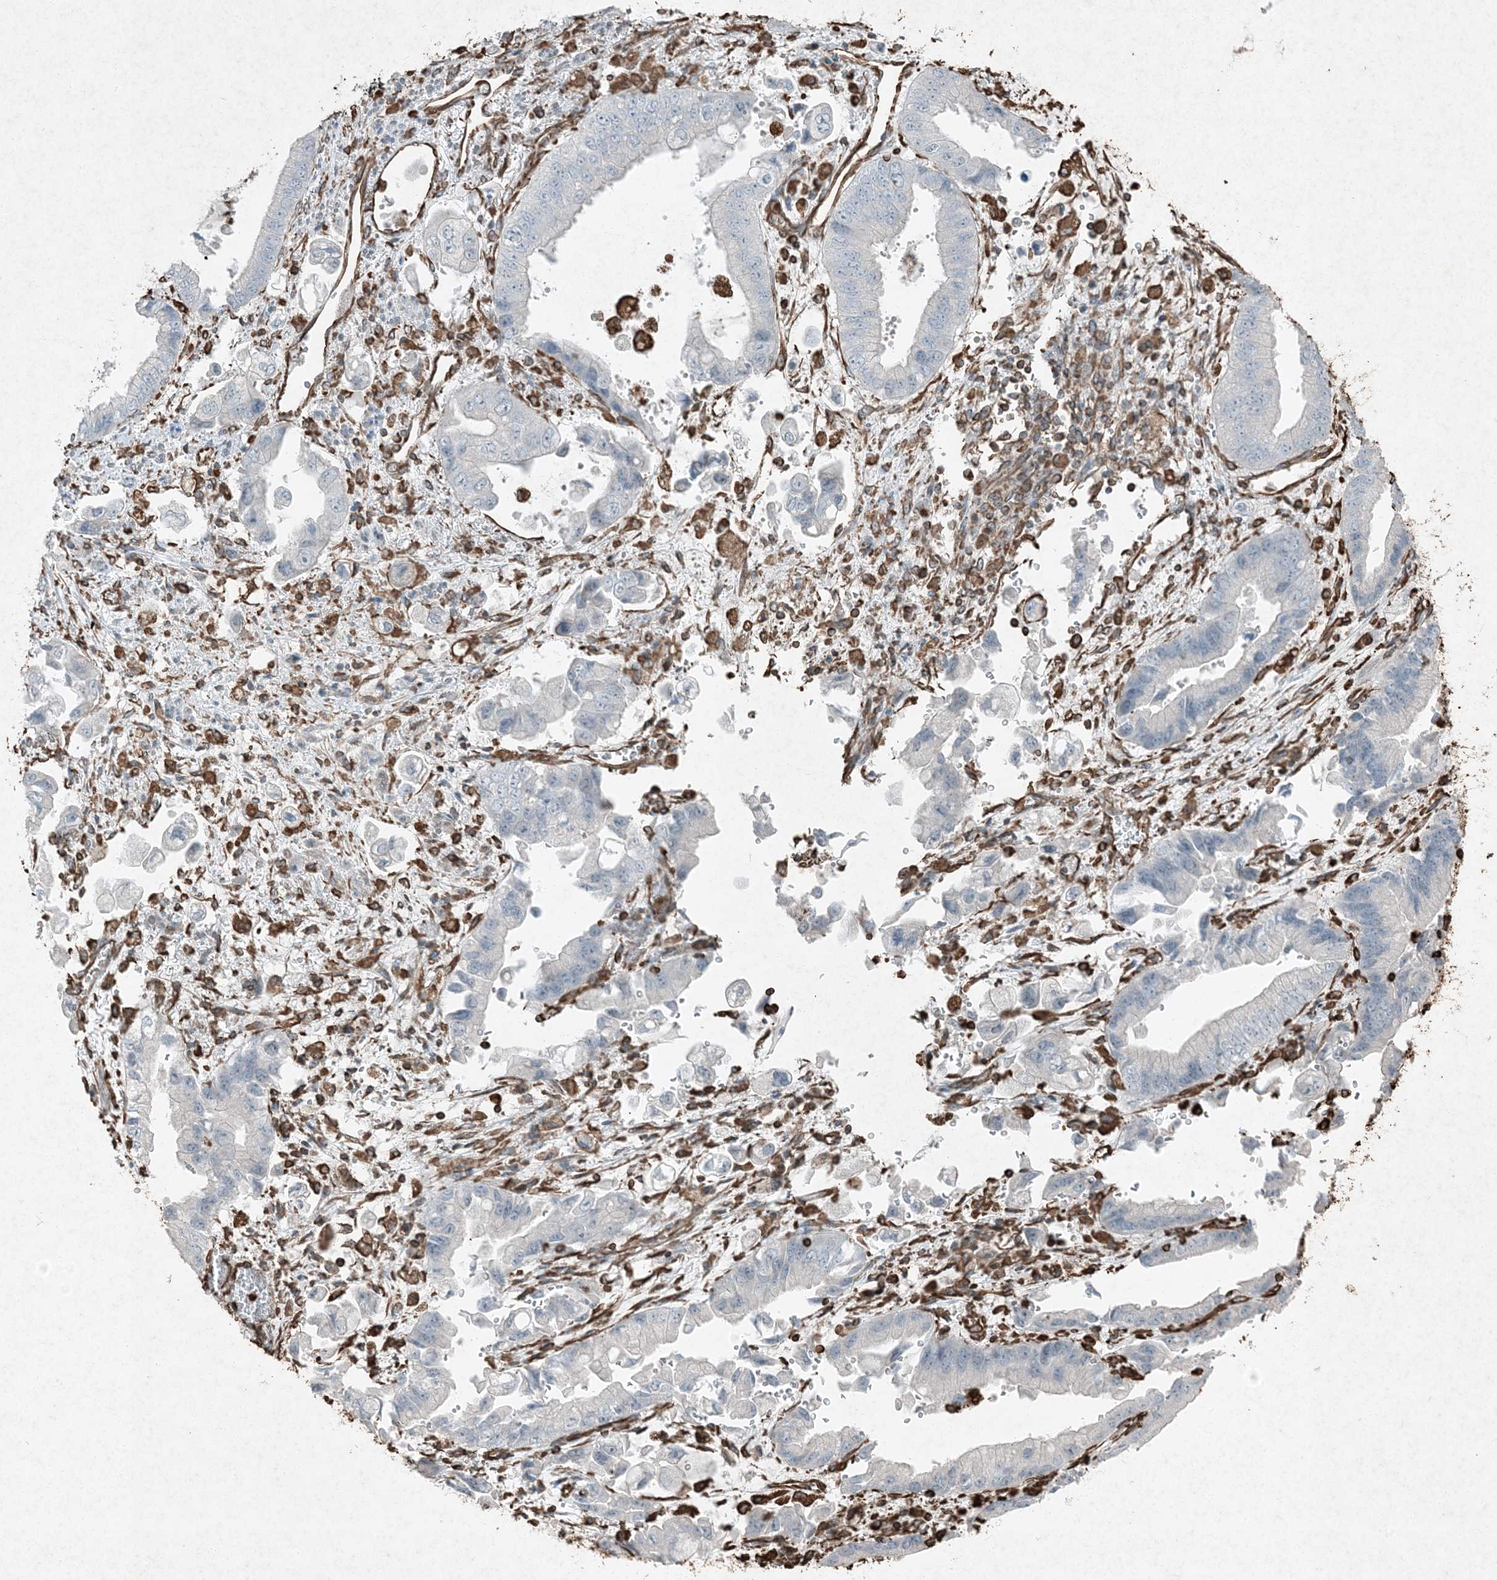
{"staining": {"intensity": "negative", "quantity": "none", "location": "none"}, "tissue": "stomach cancer", "cell_type": "Tumor cells", "image_type": "cancer", "snomed": [{"axis": "morphology", "description": "Adenocarcinoma, NOS"}, {"axis": "topography", "description": "Stomach"}], "caption": "Immunohistochemical staining of human stomach cancer (adenocarcinoma) exhibits no significant staining in tumor cells. (DAB immunohistochemistry with hematoxylin counter stain).", "gene": "RYK", "patient": {"sex": "male", "age": 62}}